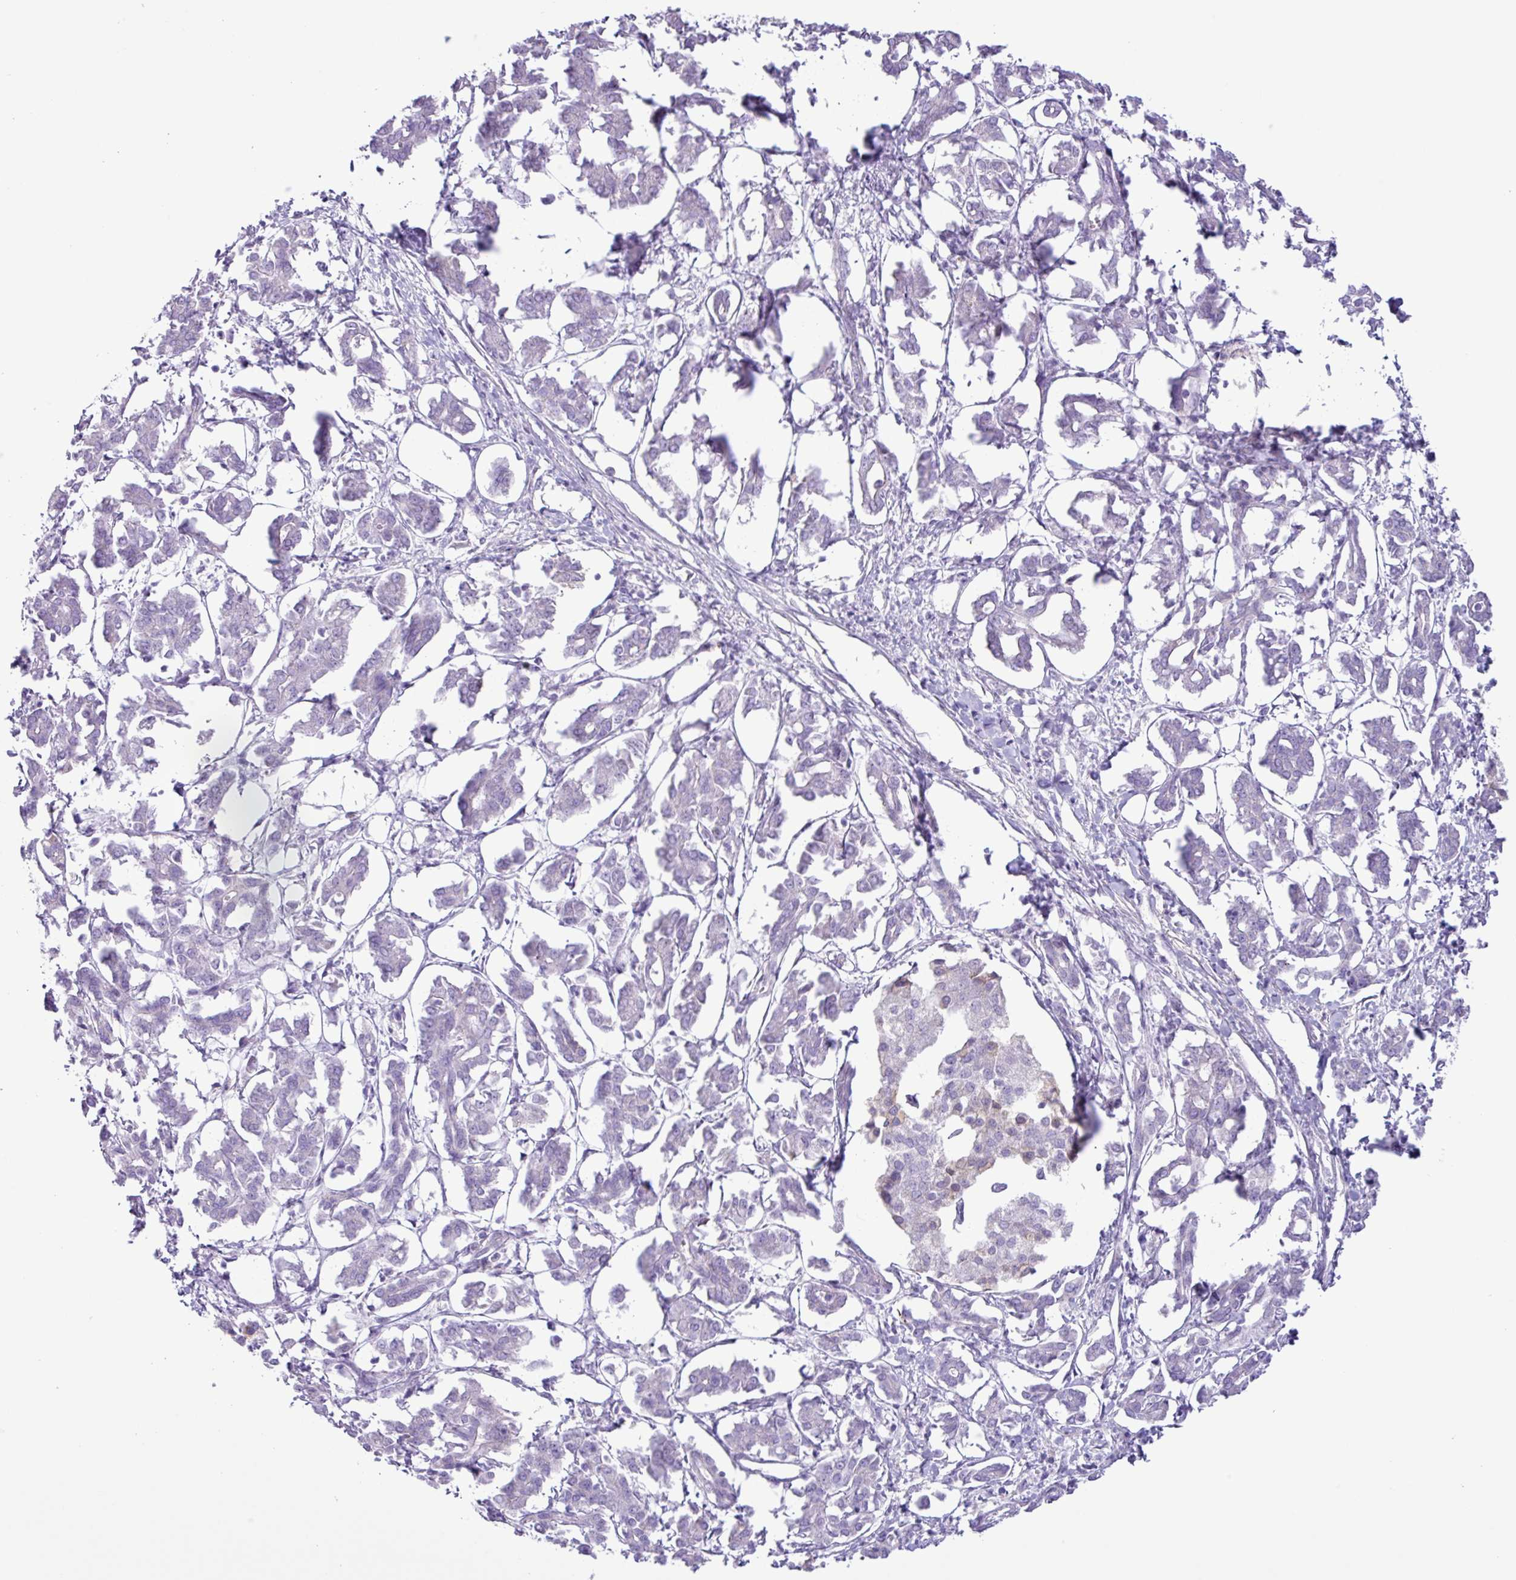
{"staining": {"intensity": "negative", "quantity": "none", "location": "none"}, "tissue": "pancreatic cancer", "cell_type": "Tumor cells", "image_type": "cancer", "snomed": [{"axis": "morphology", "description": "Adenocarcinoma, NOS"}, {"axis": "topography", "description": "Pancreas"}], "caption": "The IHC image has no significant expression in tumor cells of pancreatic cancer tissue.", "gene": "CYSTM1", "patient": {"sex": "male", "age": 61}}